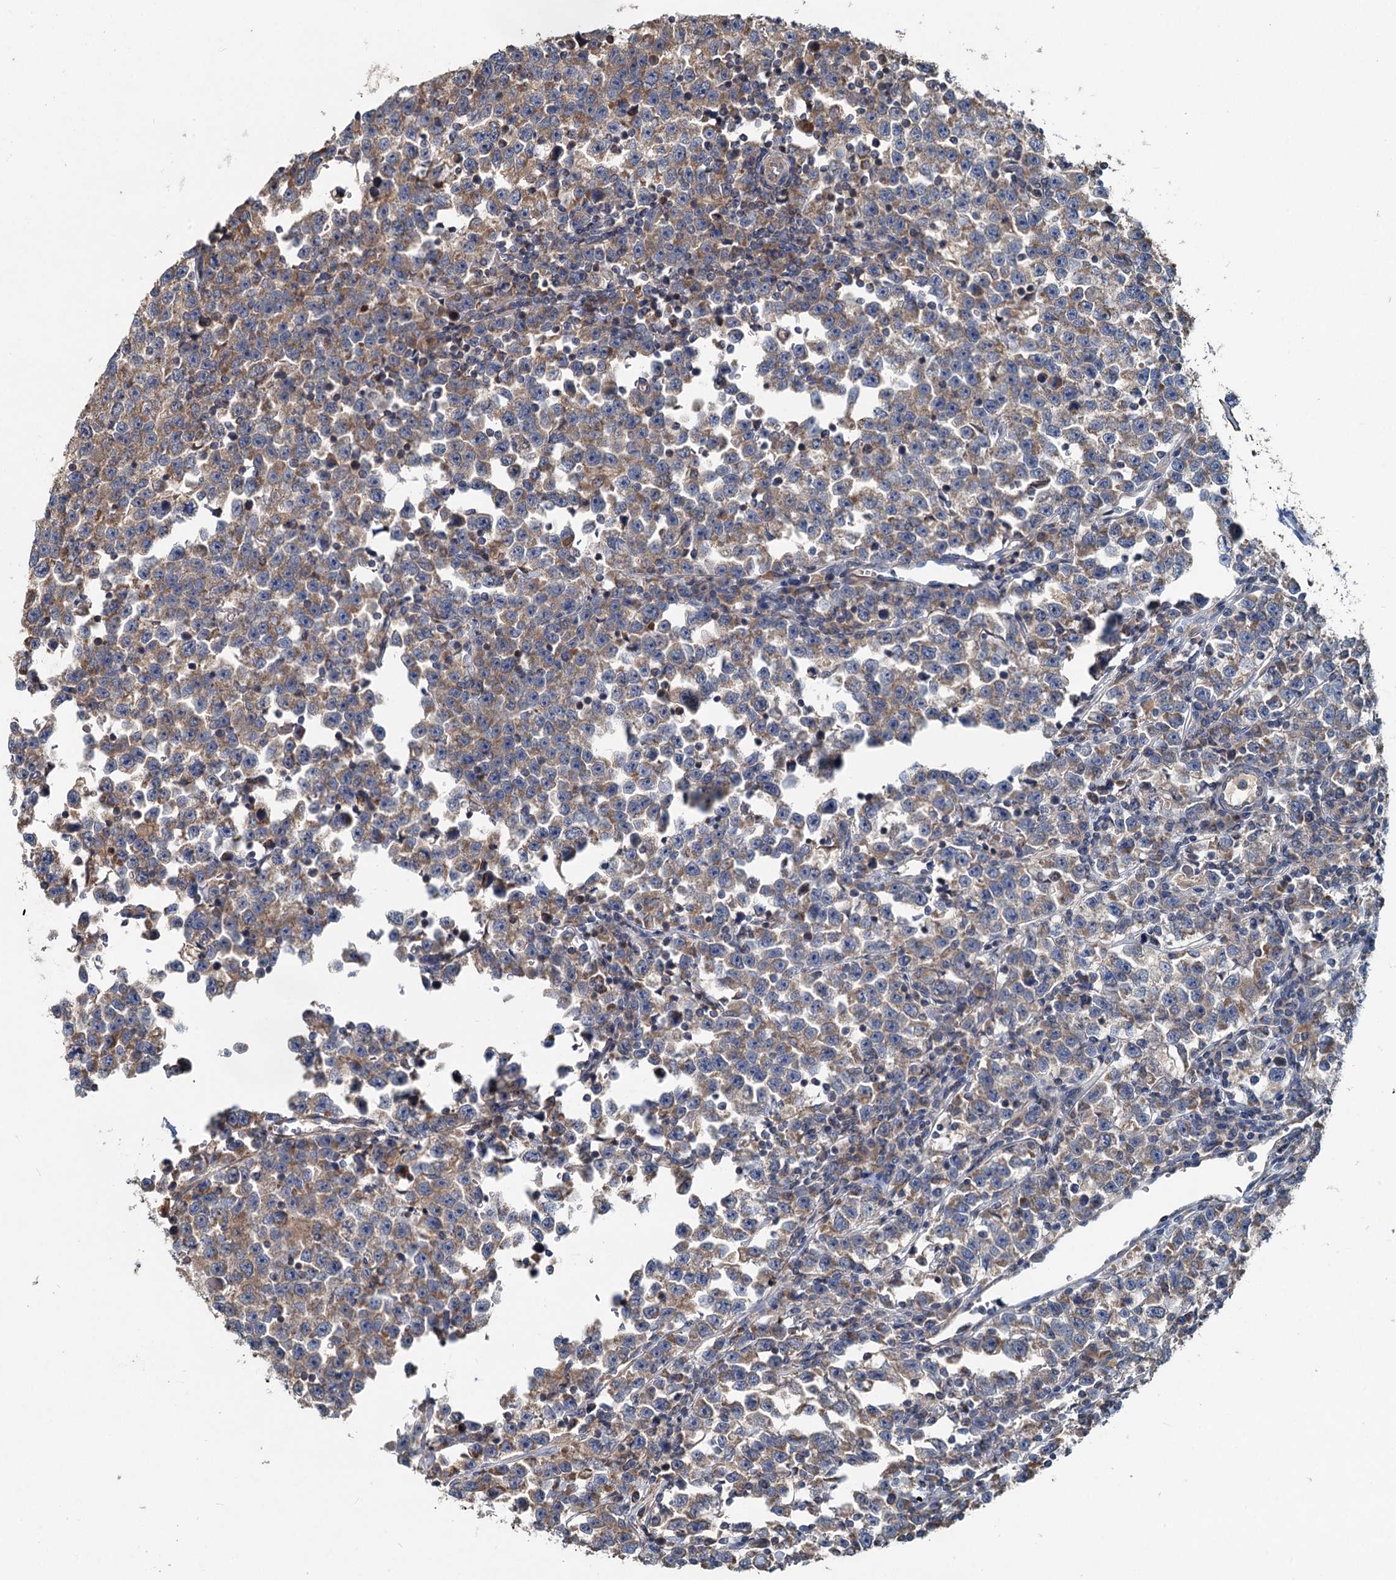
{"staining": {"intensity": "moderate", "quantity": ">75%", "location": "cytoplasmic/membranous"}, "tissue": "testis cancer", "cell_type": "Tumor cells", "image_type": "cancer", "snomed": [{"axis": "morphology", "description": "Normal tissue, NOS"}, {"axis": "morphology", "description": "Seminoma, NOS"}, {"axis": "topography", "description": "Testis"}], "caption": "Immunohistochemistry of human testis cancer (seminoma) displays medium levels of moderate cytoplasmic/membranous positivity in approximately >75% of tumor cells.", "gene": "OTUB1", "patient": {"sex": "male", "age": 43}}